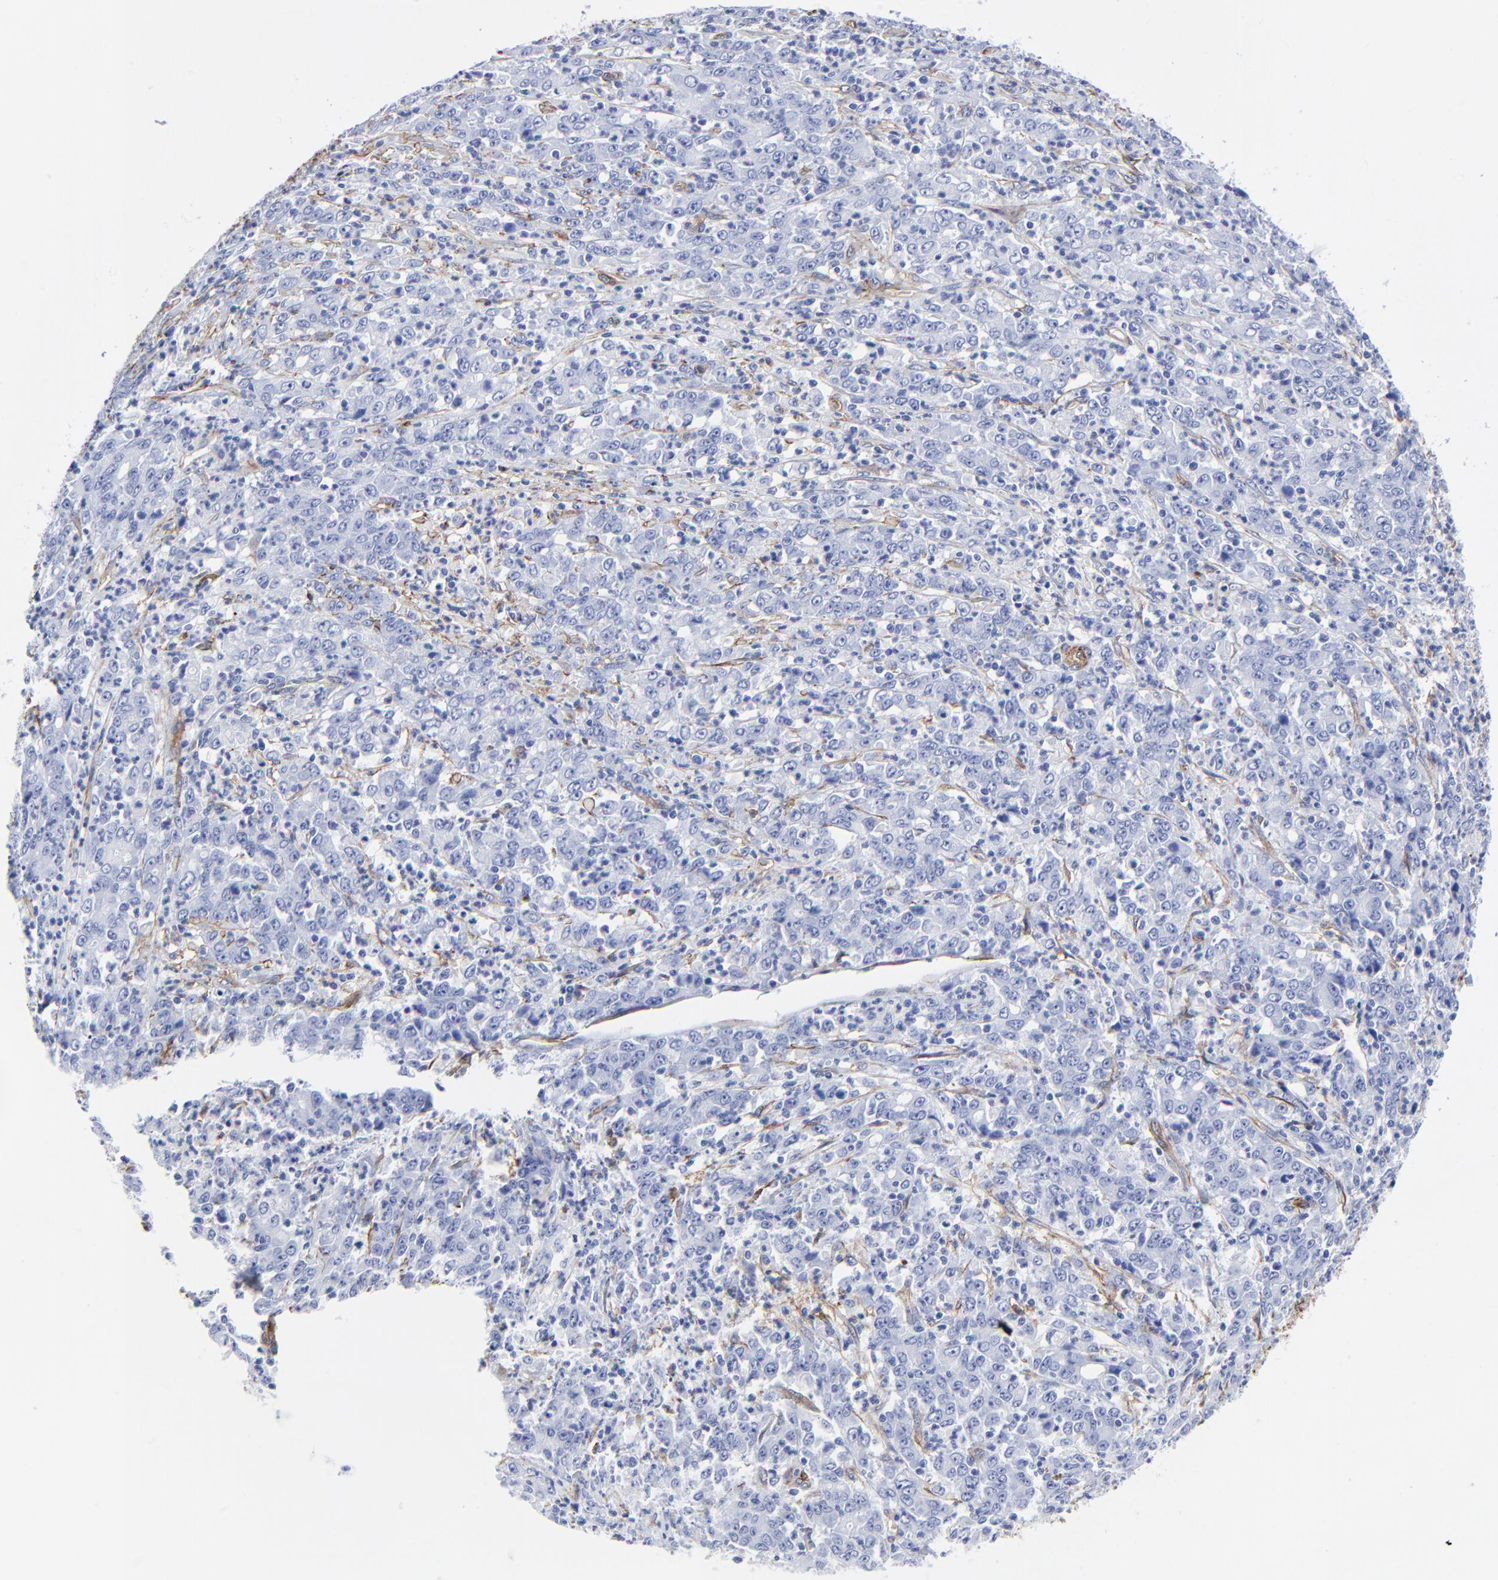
{"staining": {"intensity": "negative", "quantity": "none", "location": "none"}, "tissue": "stomach cancer", "cell_type": "Tumor cells", "image_type": "cancer", "snomed": [{"axis": "morphology", "description": "Adenocarcinoma, NOS"}, {"axis": "topography", "description": "Stomach, lower"}], "caption": "Tumor cells show no significant expression in stomach adenocarcinoma.", "gene": "CAV1", "patient": {"sex": "female", "age": 71}}